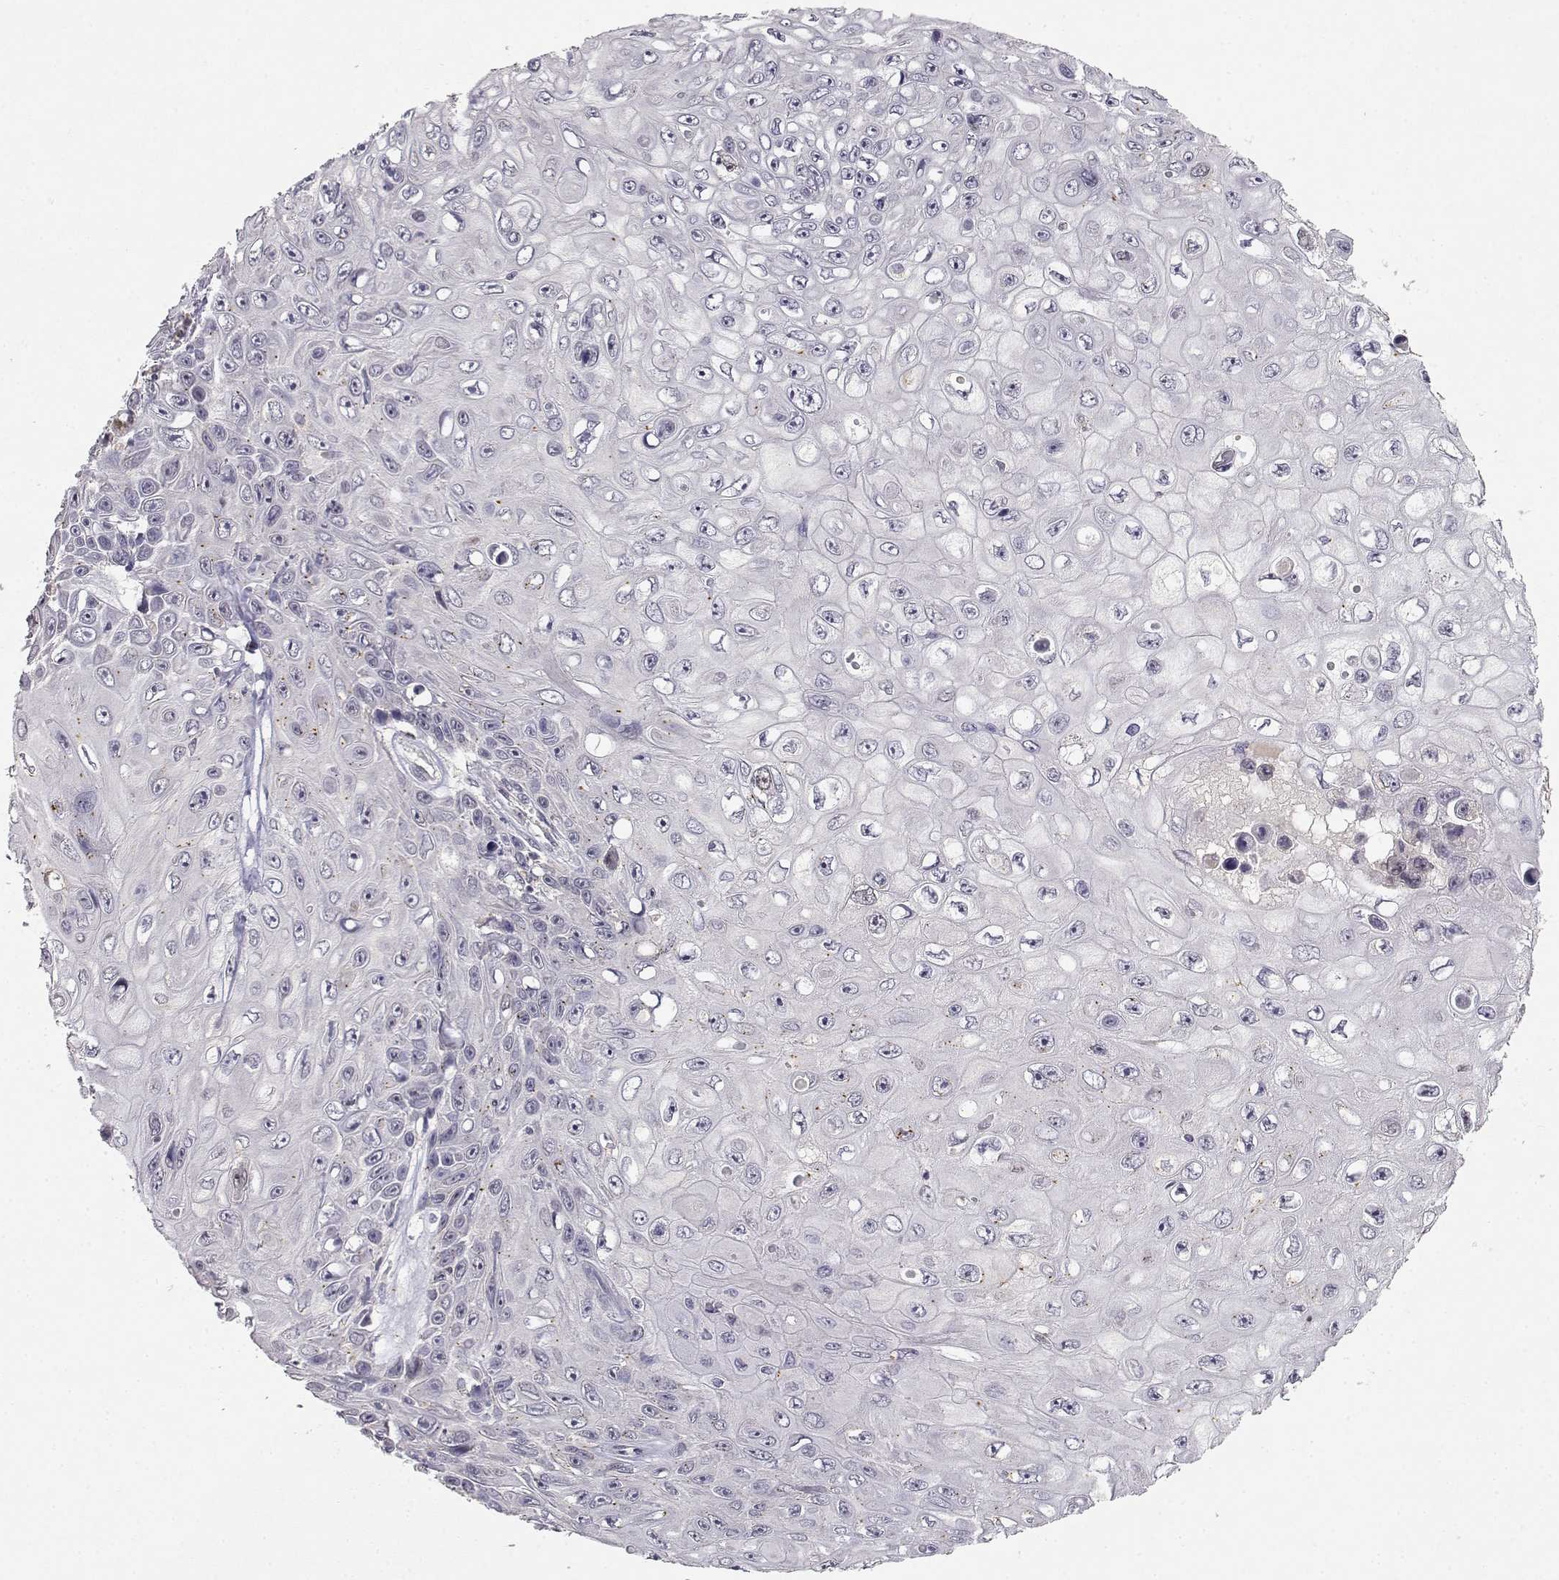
{"staining": {"intensity": "negative", "quantity": "none", "location": "none"}, "tissue": "skin cancer", "cell_type": "Tumor cells", "image_type": "cancer", "snomed": [{"axis": "morphology", "description": "Squamous cell carcinoma, NOS"}, {"axis": "topography", "description": "Skin"}], "caption": "A histopathology image of skin cancer stained for a protein exhibits no brown staining in tumor cells.", "gene": "RAD51", "patient": {"sex": "male", "age": 82}}